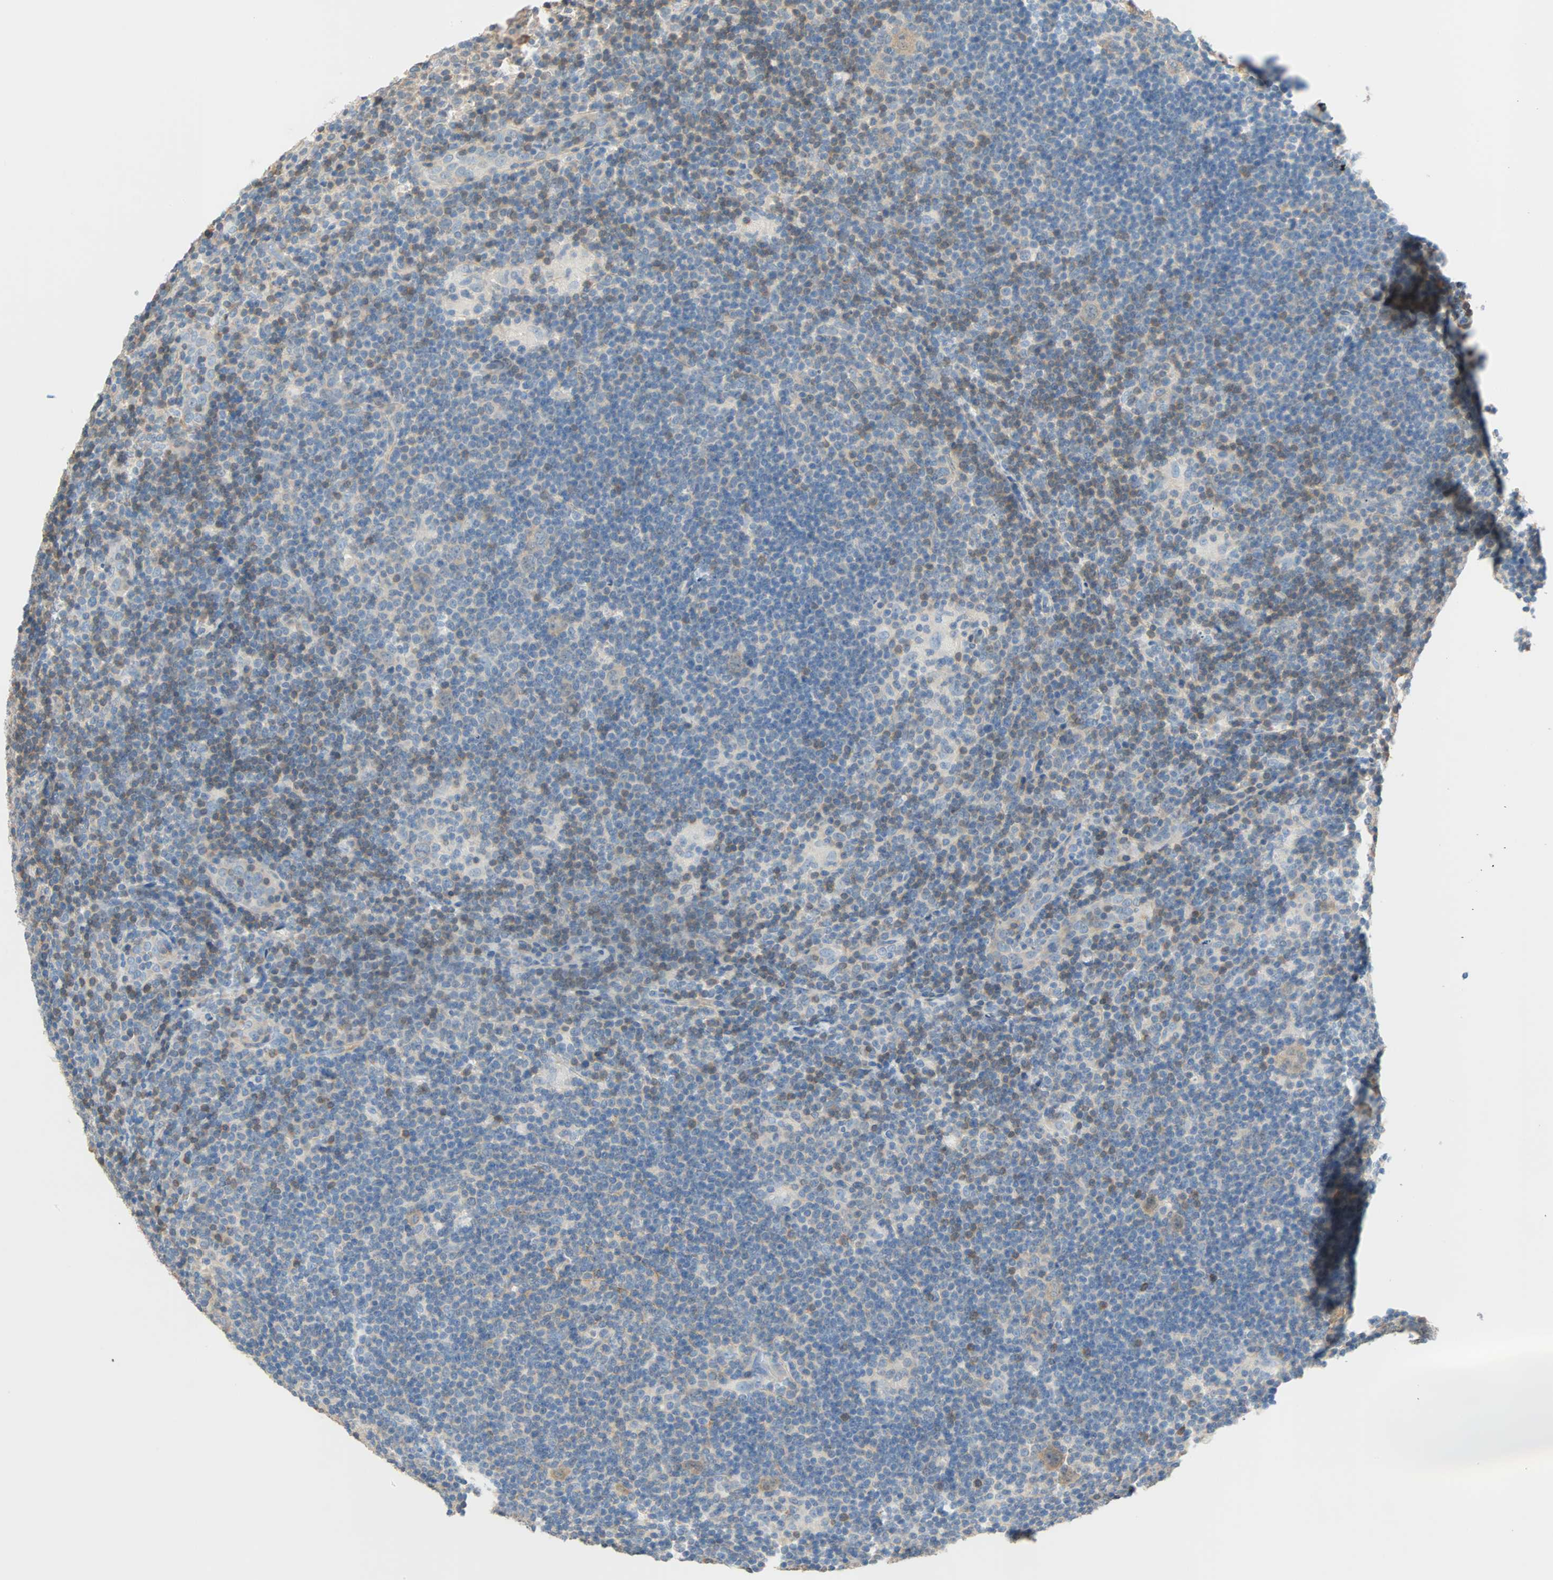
{"staining": {"intensity": "weak", "quantity": ">75%", "location": "cytoplasmic/membranous"}, "tissue": "lymphoma", "cell_type": "Tumor cells", "image_type": "cancer", "snomed": [{"axis": "morphology", "description": "Hodgkin's disease, NOS"}, {"axis": "topography", "description": "Lymph node"}], "caption": "Protein staining by IHC displays weak cytoplasmic/membranous staining in about >75% of tumor cells in Hodgkin's disease. Ihc stains the protein in brown and the nuclei are stained blue.", "gene": "TNFRSF12A", "patient": {"sex": "female", "age": 57}}